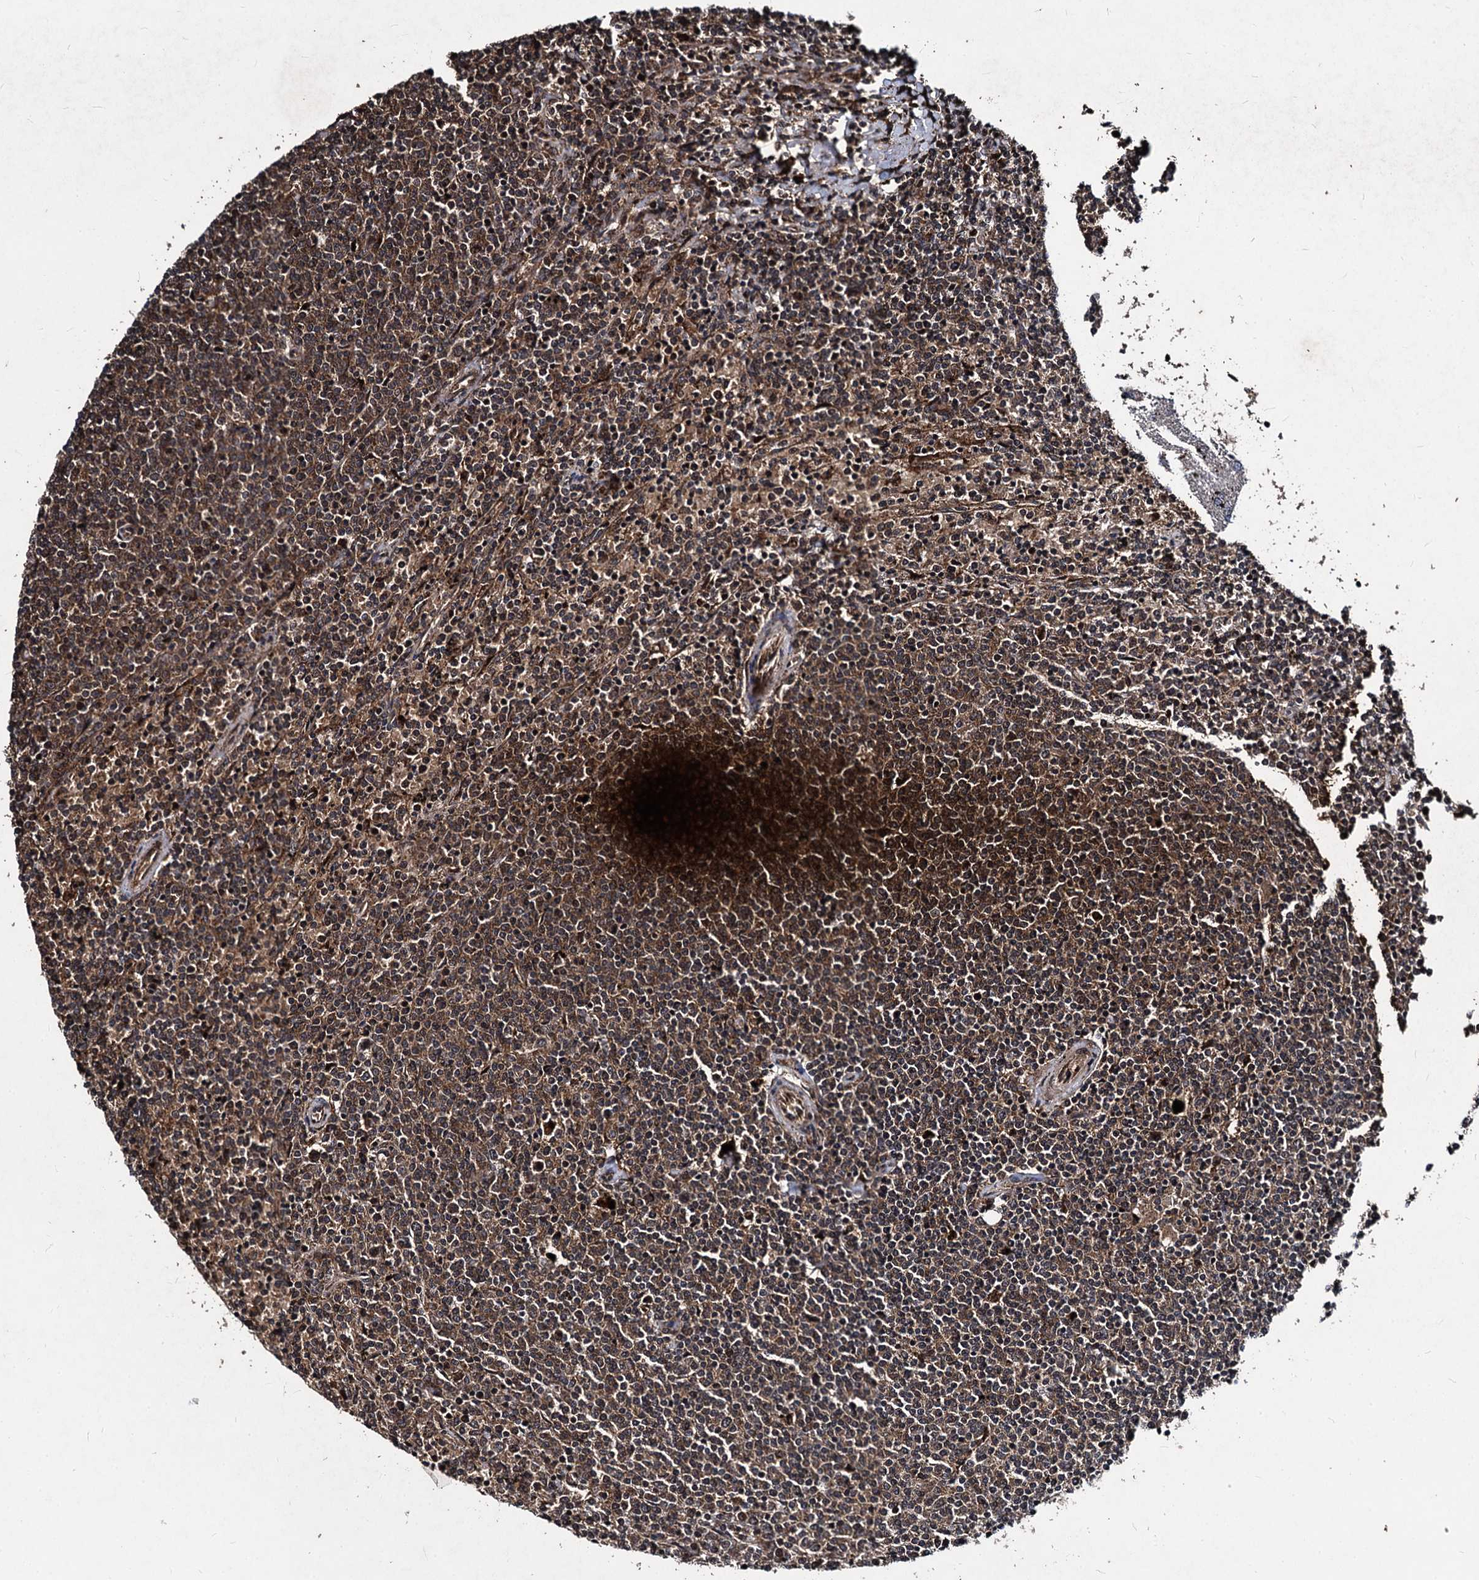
{"staining": {"intensity": "moderate", "quantity": ">75%", "location": "cytoplasmic/membranous"}, "tissue": "lymphoma", "cell_type": "Tumor cells", "image_type": "cancer", "snomed": [{"axis": "morphology", "description": "Malignant lymphoma, non-Hodgkin's type, Low grade"}, {"axis": "topography", "description": "Spleen"}], "caption": "Moderate cytoplasmic/membranous positivity is present in approximately >75% of tumor cells in low-grade malignant lymphoma, non-Hodgkin's type.", "gene": "BCL2L2", "patient": {"sex": "female", "age": 50}}